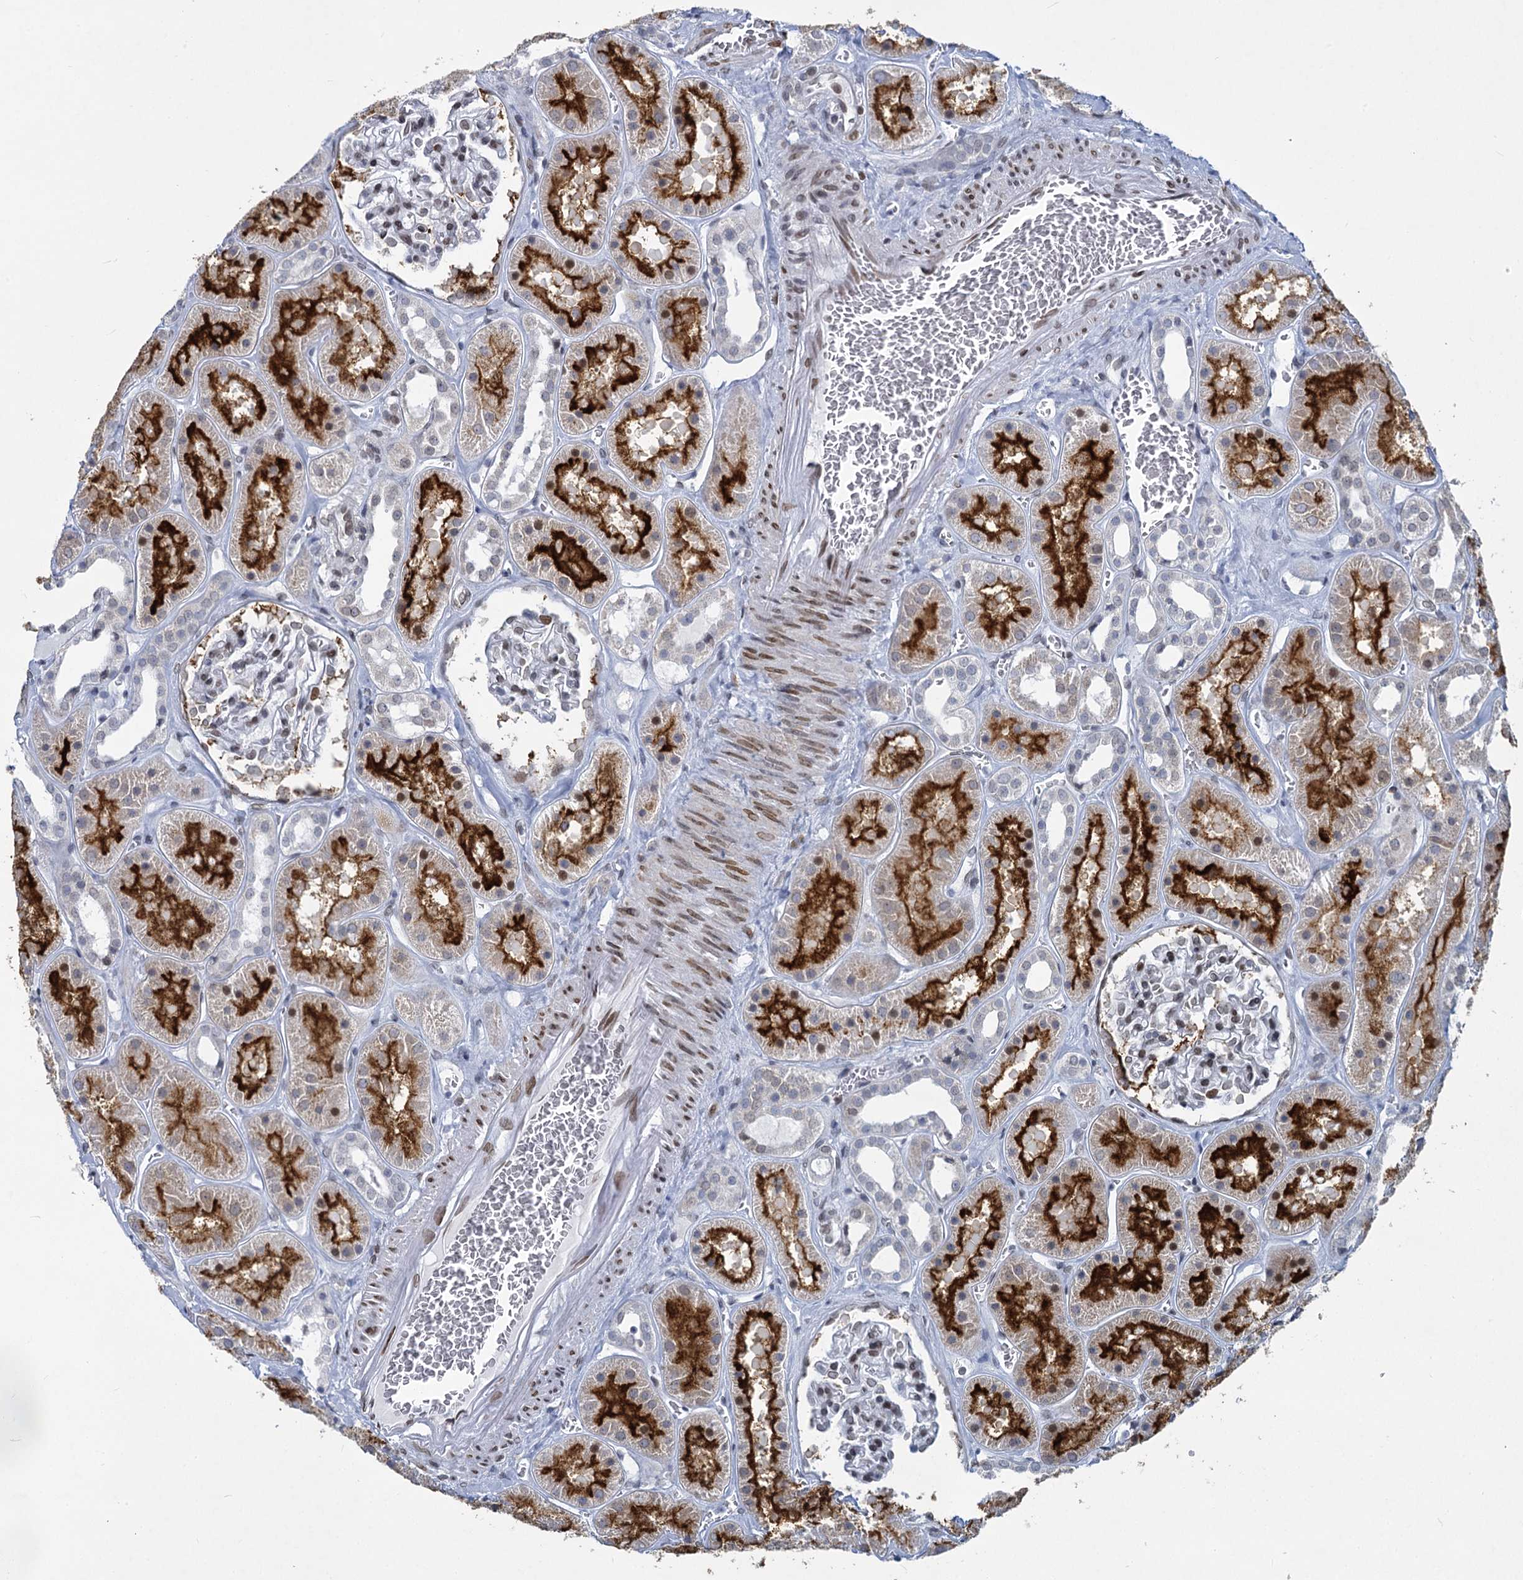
{"staining": {"intensity": "moderate", "quantity": "25%-75%", "location": "nuclear"}, "tissue": "kidney", "cell_type": "Cells in glomeruli", "image_type": "normal", "snomed": [{"axis": "morphology", "description": "Normal tissue, NOS"}, {"axis": "topography", "description": "Kidney"}], "caption": "The photomicrograph demonstrates staining of unremarkable kidney, revealing moderate nuclear protein positivity (brown color) within cells in glomeruli.", "gene": "PRSS35", "patient": {"sex": "female", "age": 41}}